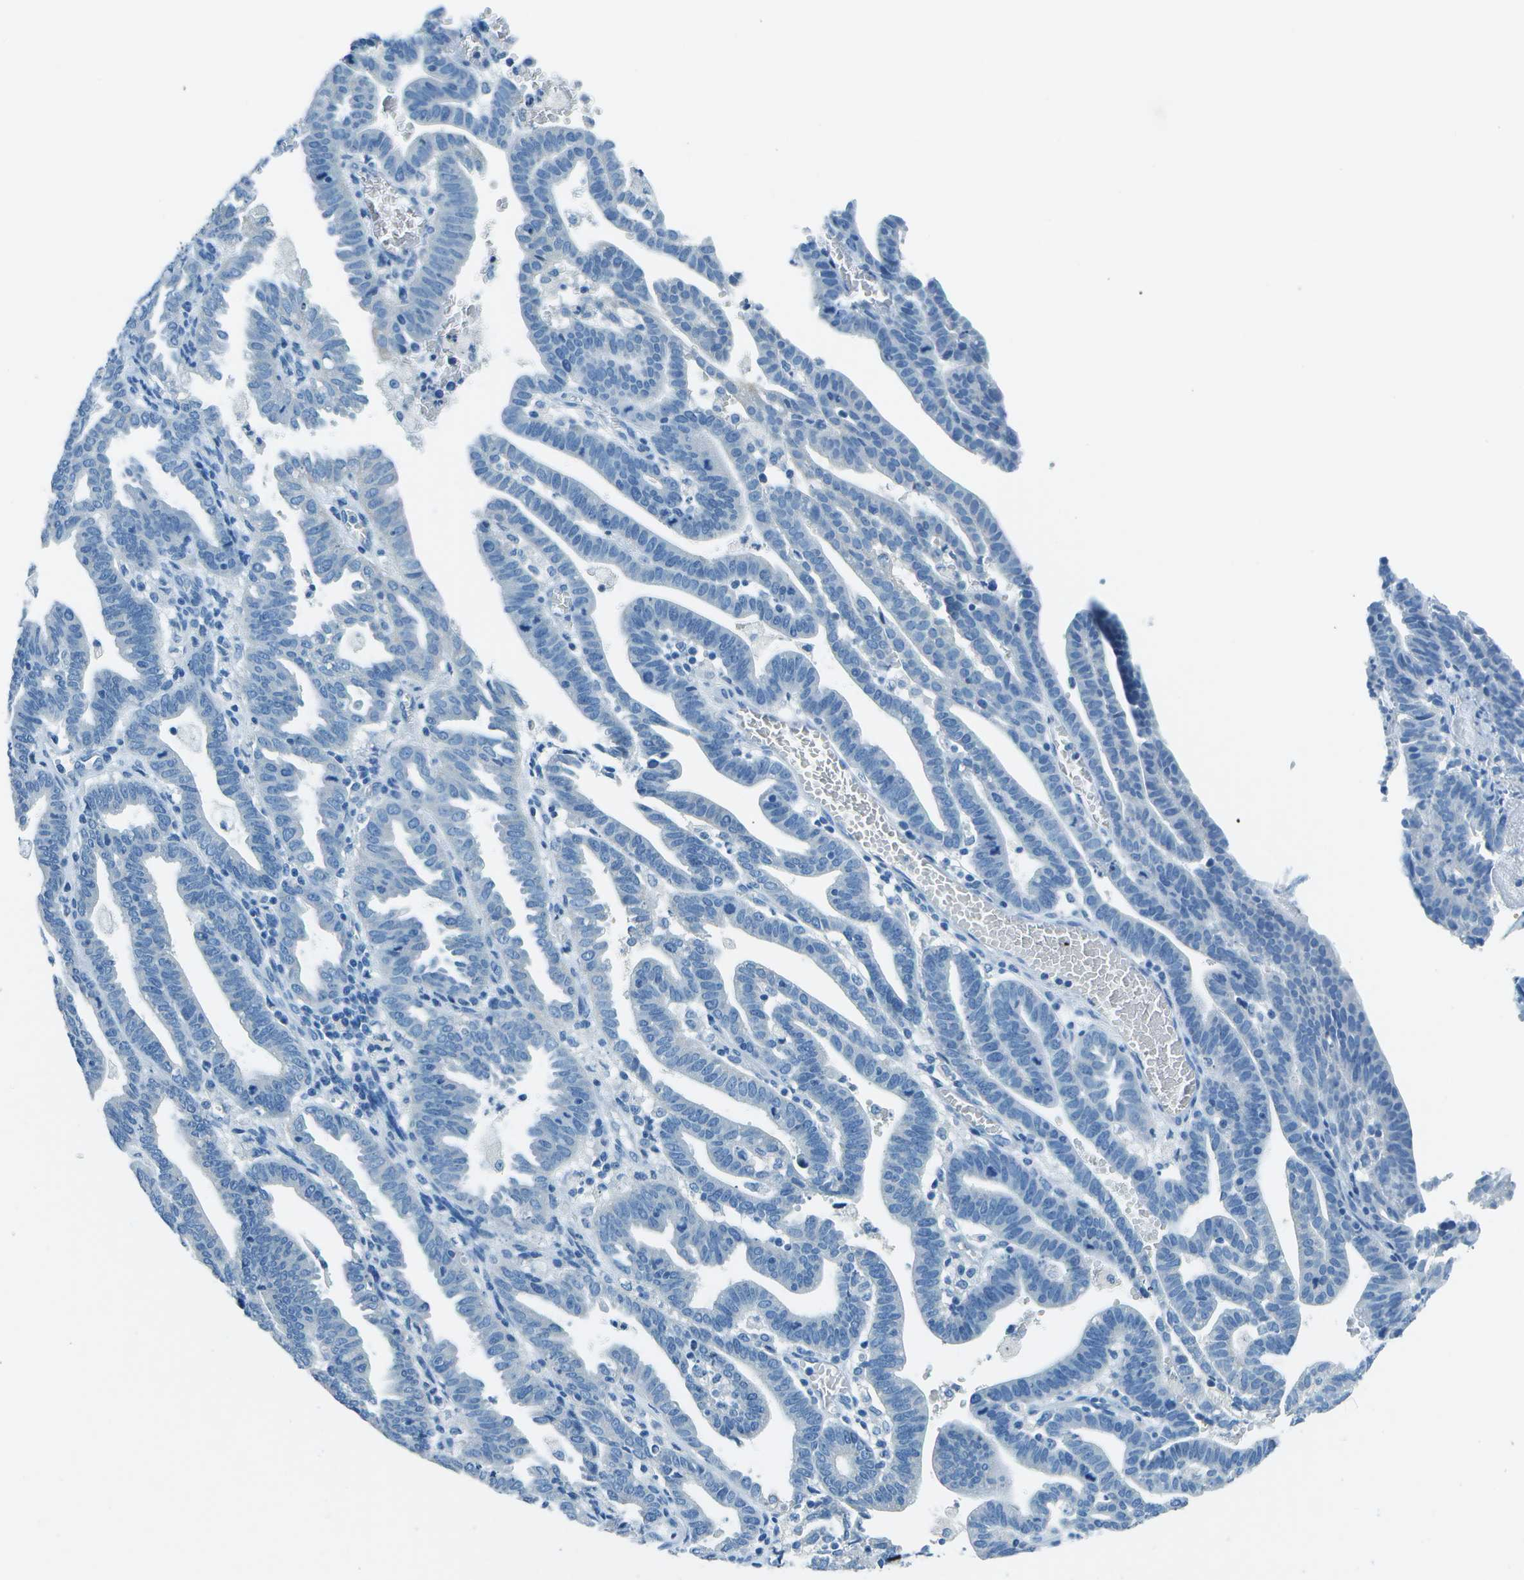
{"staining": {"intensity": "negative", "quantity": "none", "location": "none"}, "tissue": "endometrial cancer", "cell_type": "Tumor cells", "image_type": "cancer", "snomed": [{"axis": "morphology", "description": "Adenocarcinoma, NOS"}, {"axis": "topography", "description": "Uterus"}], "caption": "Adenocarcinoma (endometrial) stained for a protein using immunohistochemistry exhibits no expression tumor cells.", "gene": "SLC16A10", "patient": {"sex": "female", "age": 83}}